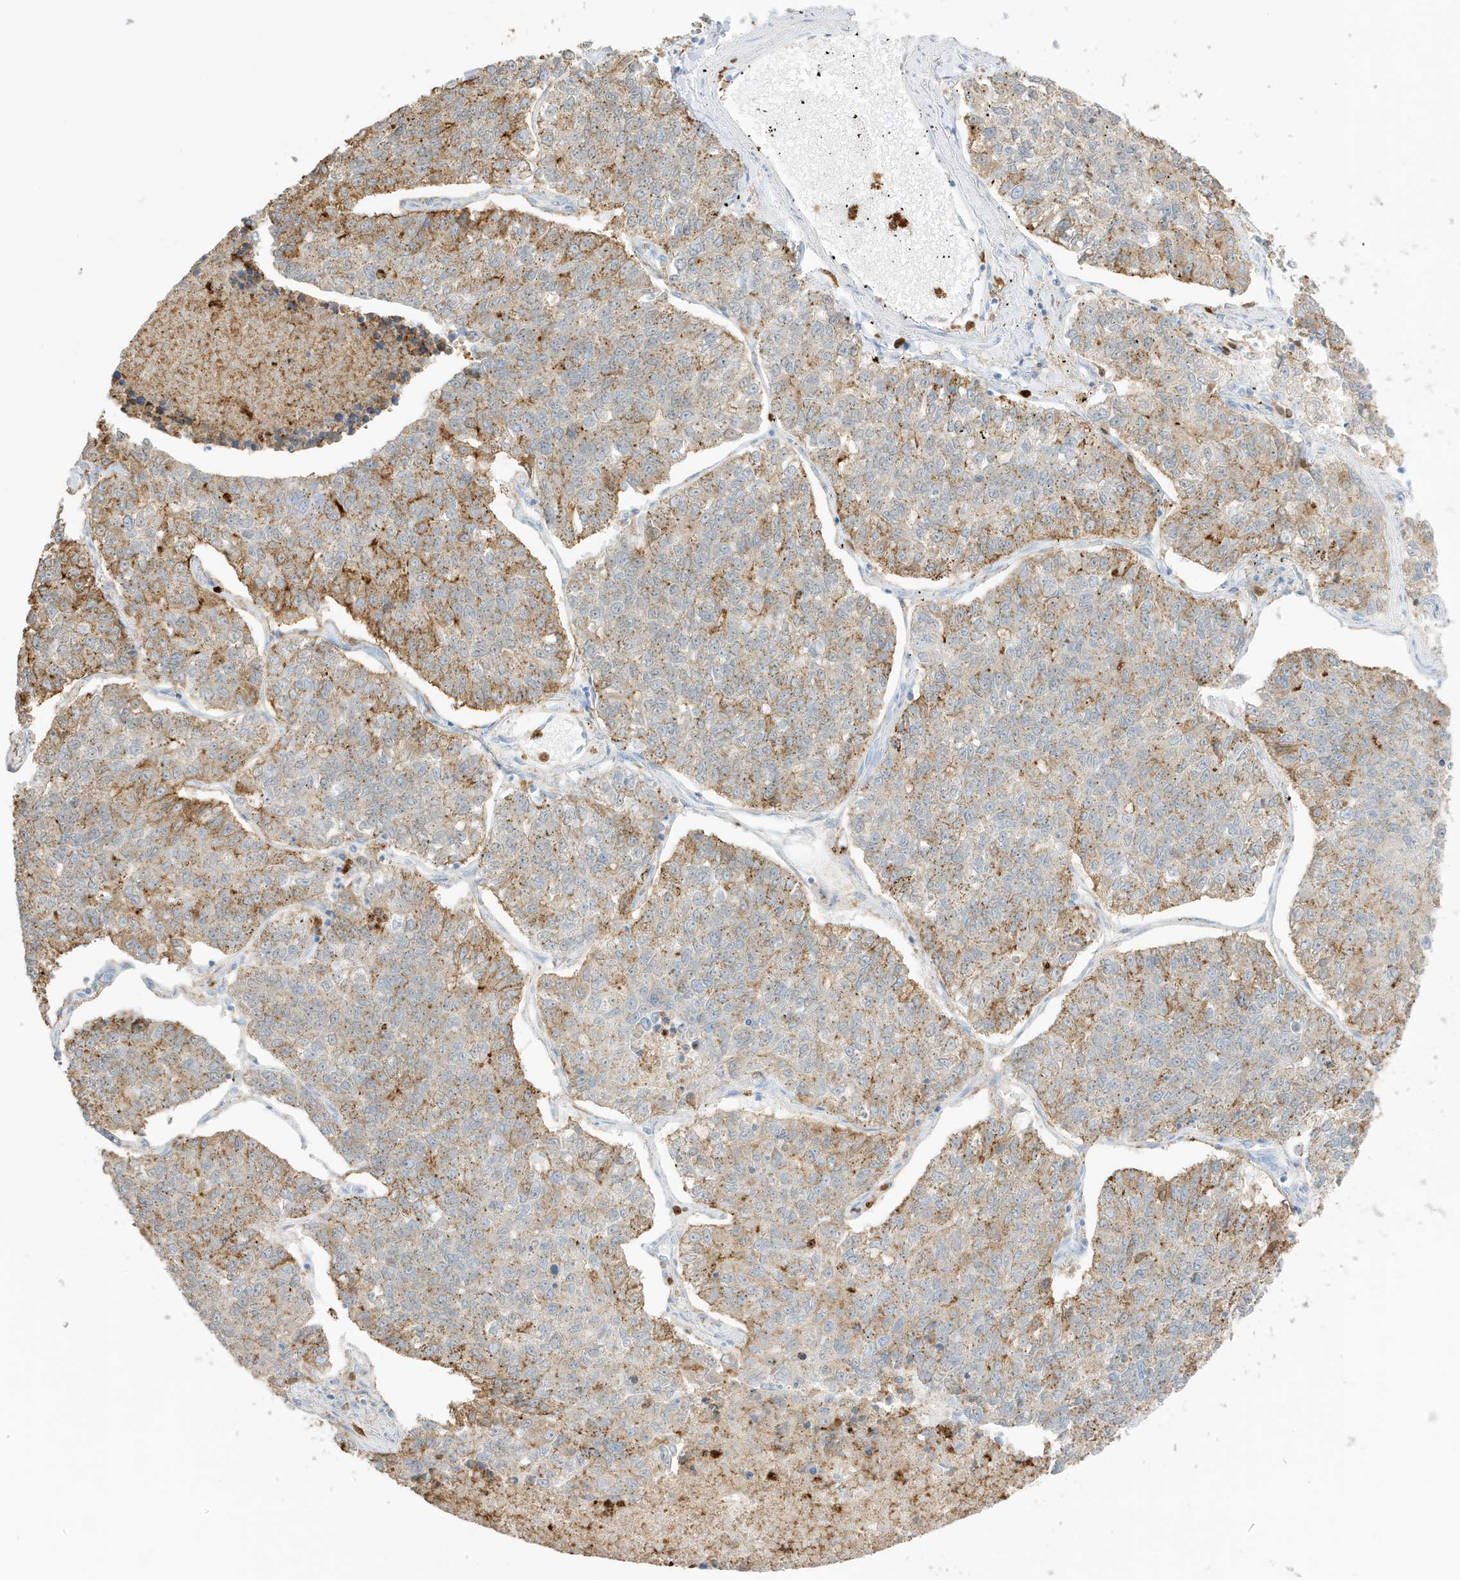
{"staining": {"intensity": "moderate", "quantity": "25%-75%", "location": "cytoplasmic/membranous"}, "tissue": "lung cancer", "cell_type": "Tumor cells", "image_type": "cancer", "snomed": [{"axis": "morphology", "description": "Adenocarcinoma, NOS"}, {"axis": "topography", "description": "Lung"}], "caption": "This photomicrograph demonstrates IHC staining of human lung cancer, with medium moderate cytoplasmic/membranous positivity in approximately 25%-75% of tumor cells.", "gene": "GCA", "patient": {"sex": "male", "age": 49}}